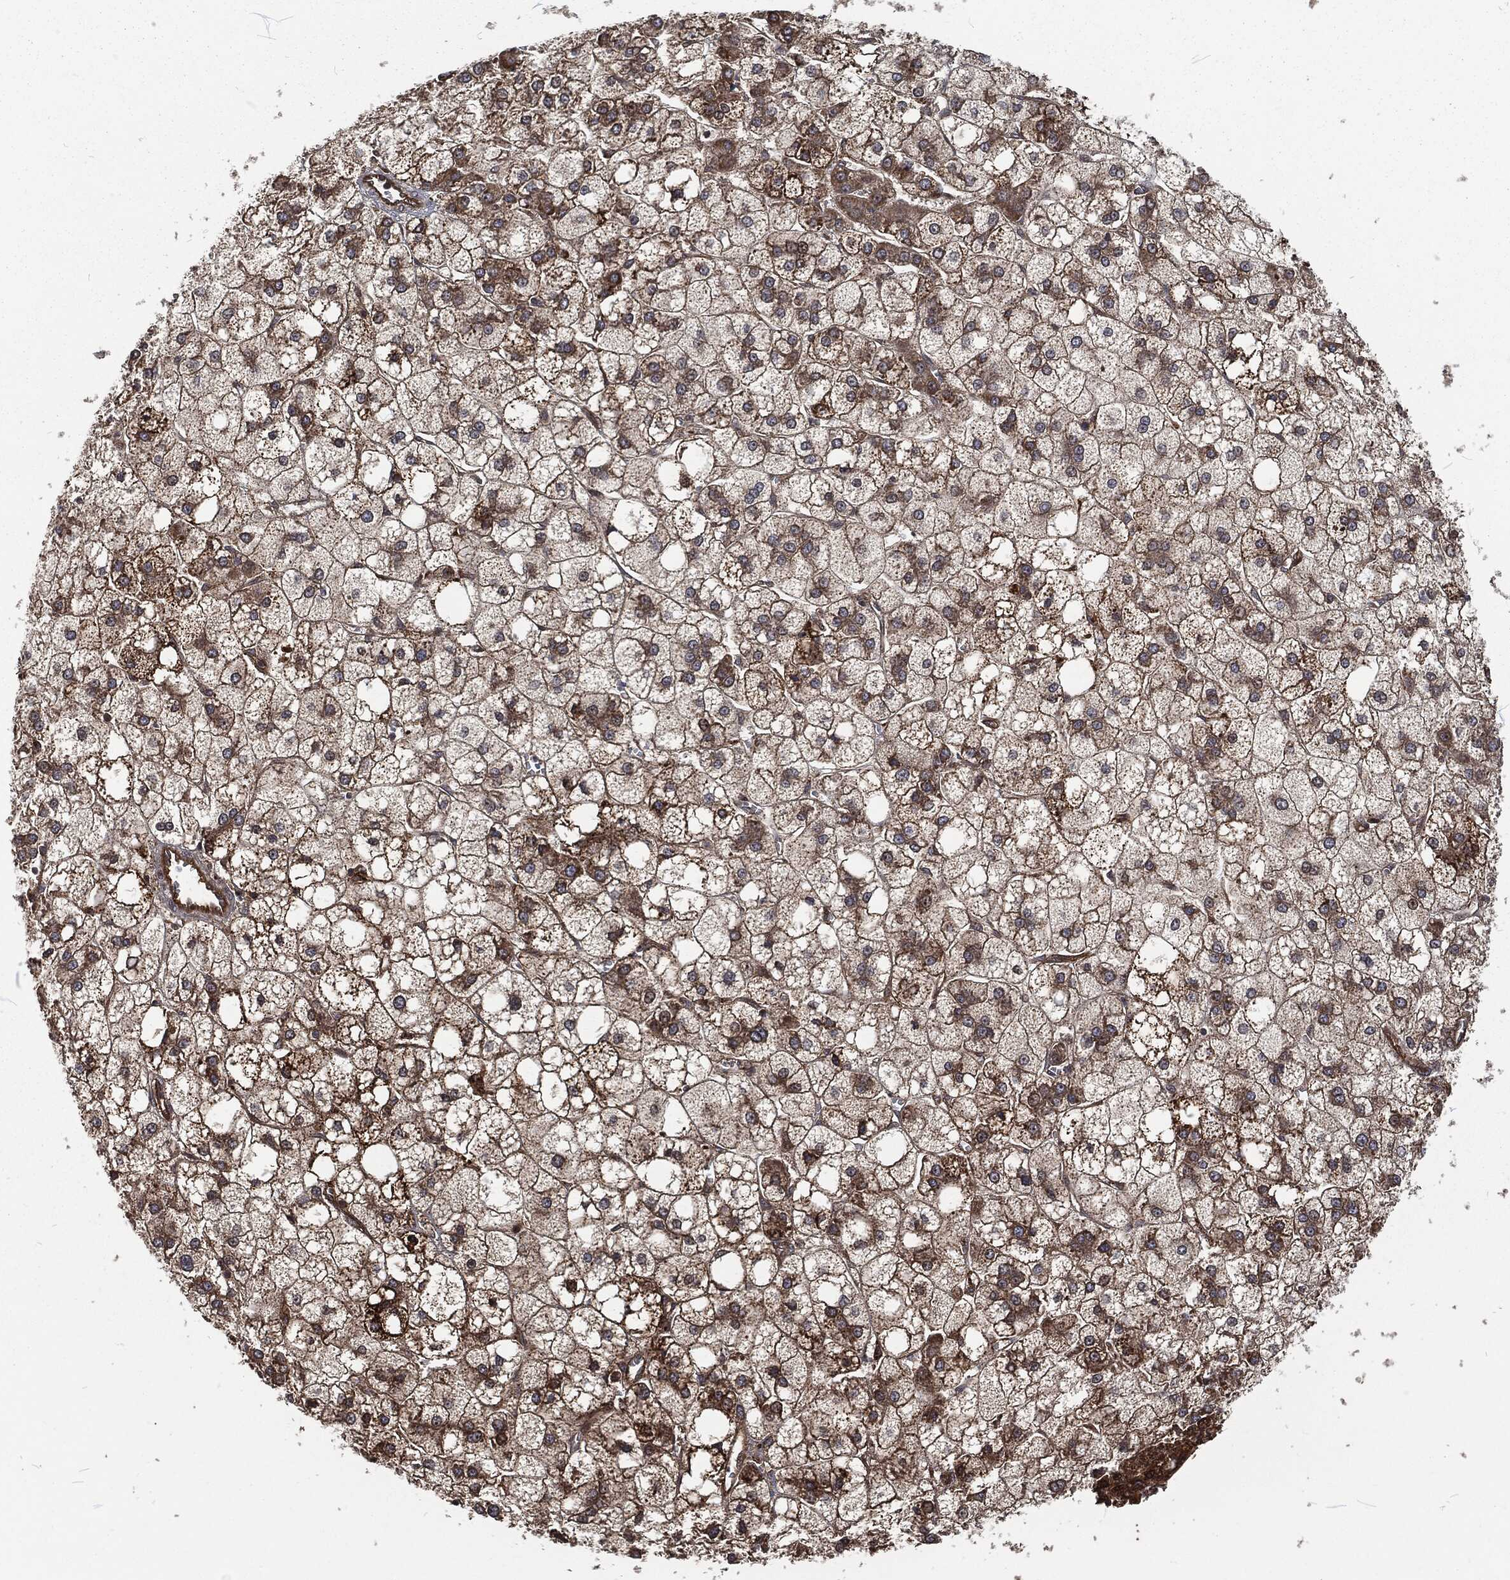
{"staining": {"intensity": "moderate", "quantity": "25%-75%", "location": "cytoplasmic/membranous"}, "tissue": "liver cancer", "cell_type": "Tumor cells", "image_type": "cancer", "snomed": [{"axis": "morphology", "description": "Carcinoma, Hepatocellular, NOS"}, {"axis": "topography", "description": "Liver"}], "caption": "Liver cancer stained with DAB IHC displays medium levels of moderate cytoplasmic/membranous positivity in about 25%-75% of tumor cells. The staining was performed using DAB, with brown indicating positive protein expression. Nuclei are stained blue with hematoxylin.", "gene": "RFTN1", "patient": {"sex": "male", "age": 73}}